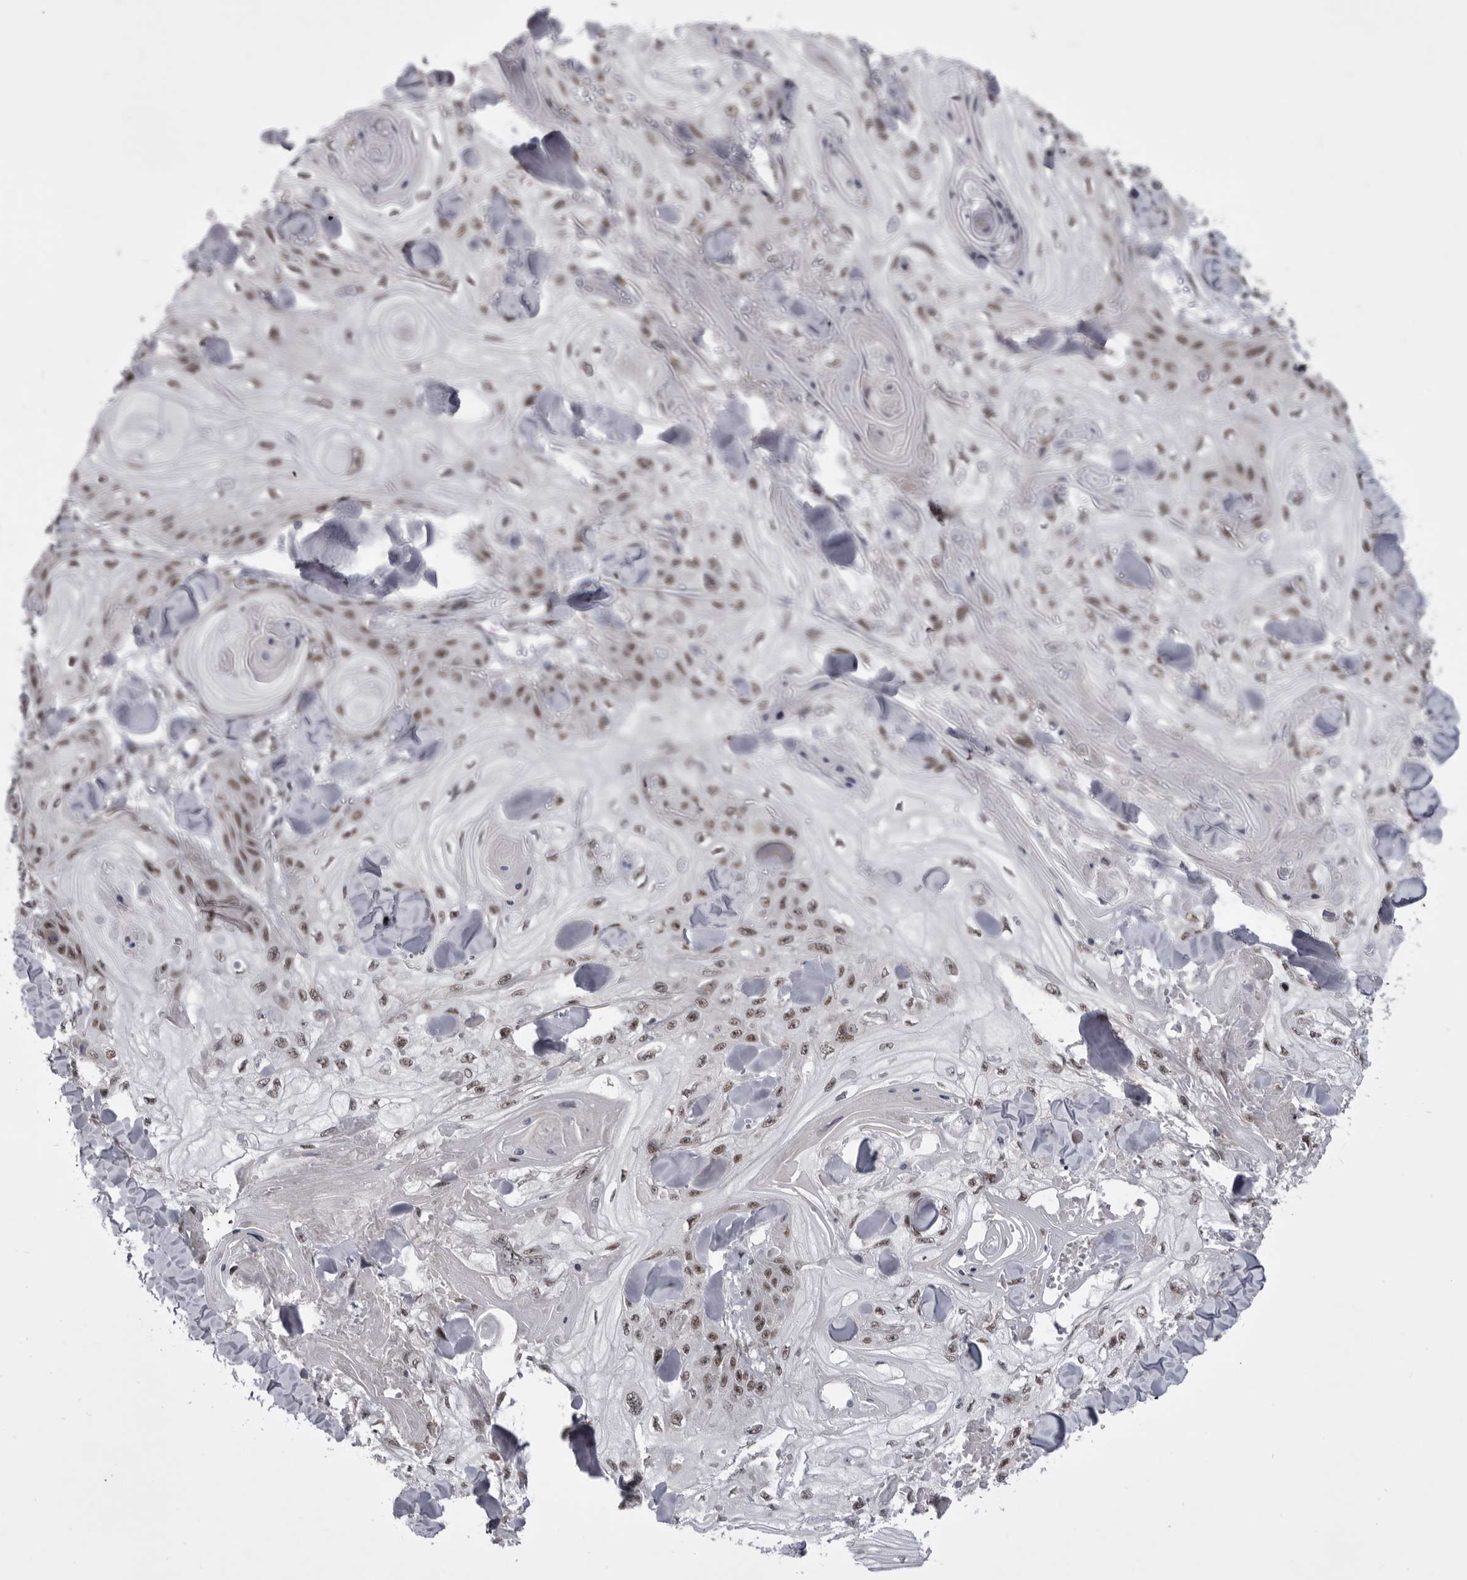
{"staining": {"intensity": "weak", "quantity": ">75%", "location": "nuclear"}, "tissue": "skin cancer", "cell_type": "Tumor cells", "image_type": "cancer", "snomed": [{"axis": "morphology", "description": "Squamous cell carcinoma, NOS"}, {"axis": "topography", "description": "Skin"}], "caption": "Immunohistochemistry staining of squamous cell carcinoma (skin), which exhibits low levels of weak nuclear expression in about >75% of tumor cells indicating weak nuclear protein positivity. The staining was performed using DAB (3,3'-diaminobenzidine) (brown) for protein detection and nuclei were counterstained in hematoxylin (blue).", "gene": "PRPF3", "patient": {"sex": "male", "age": 74}}